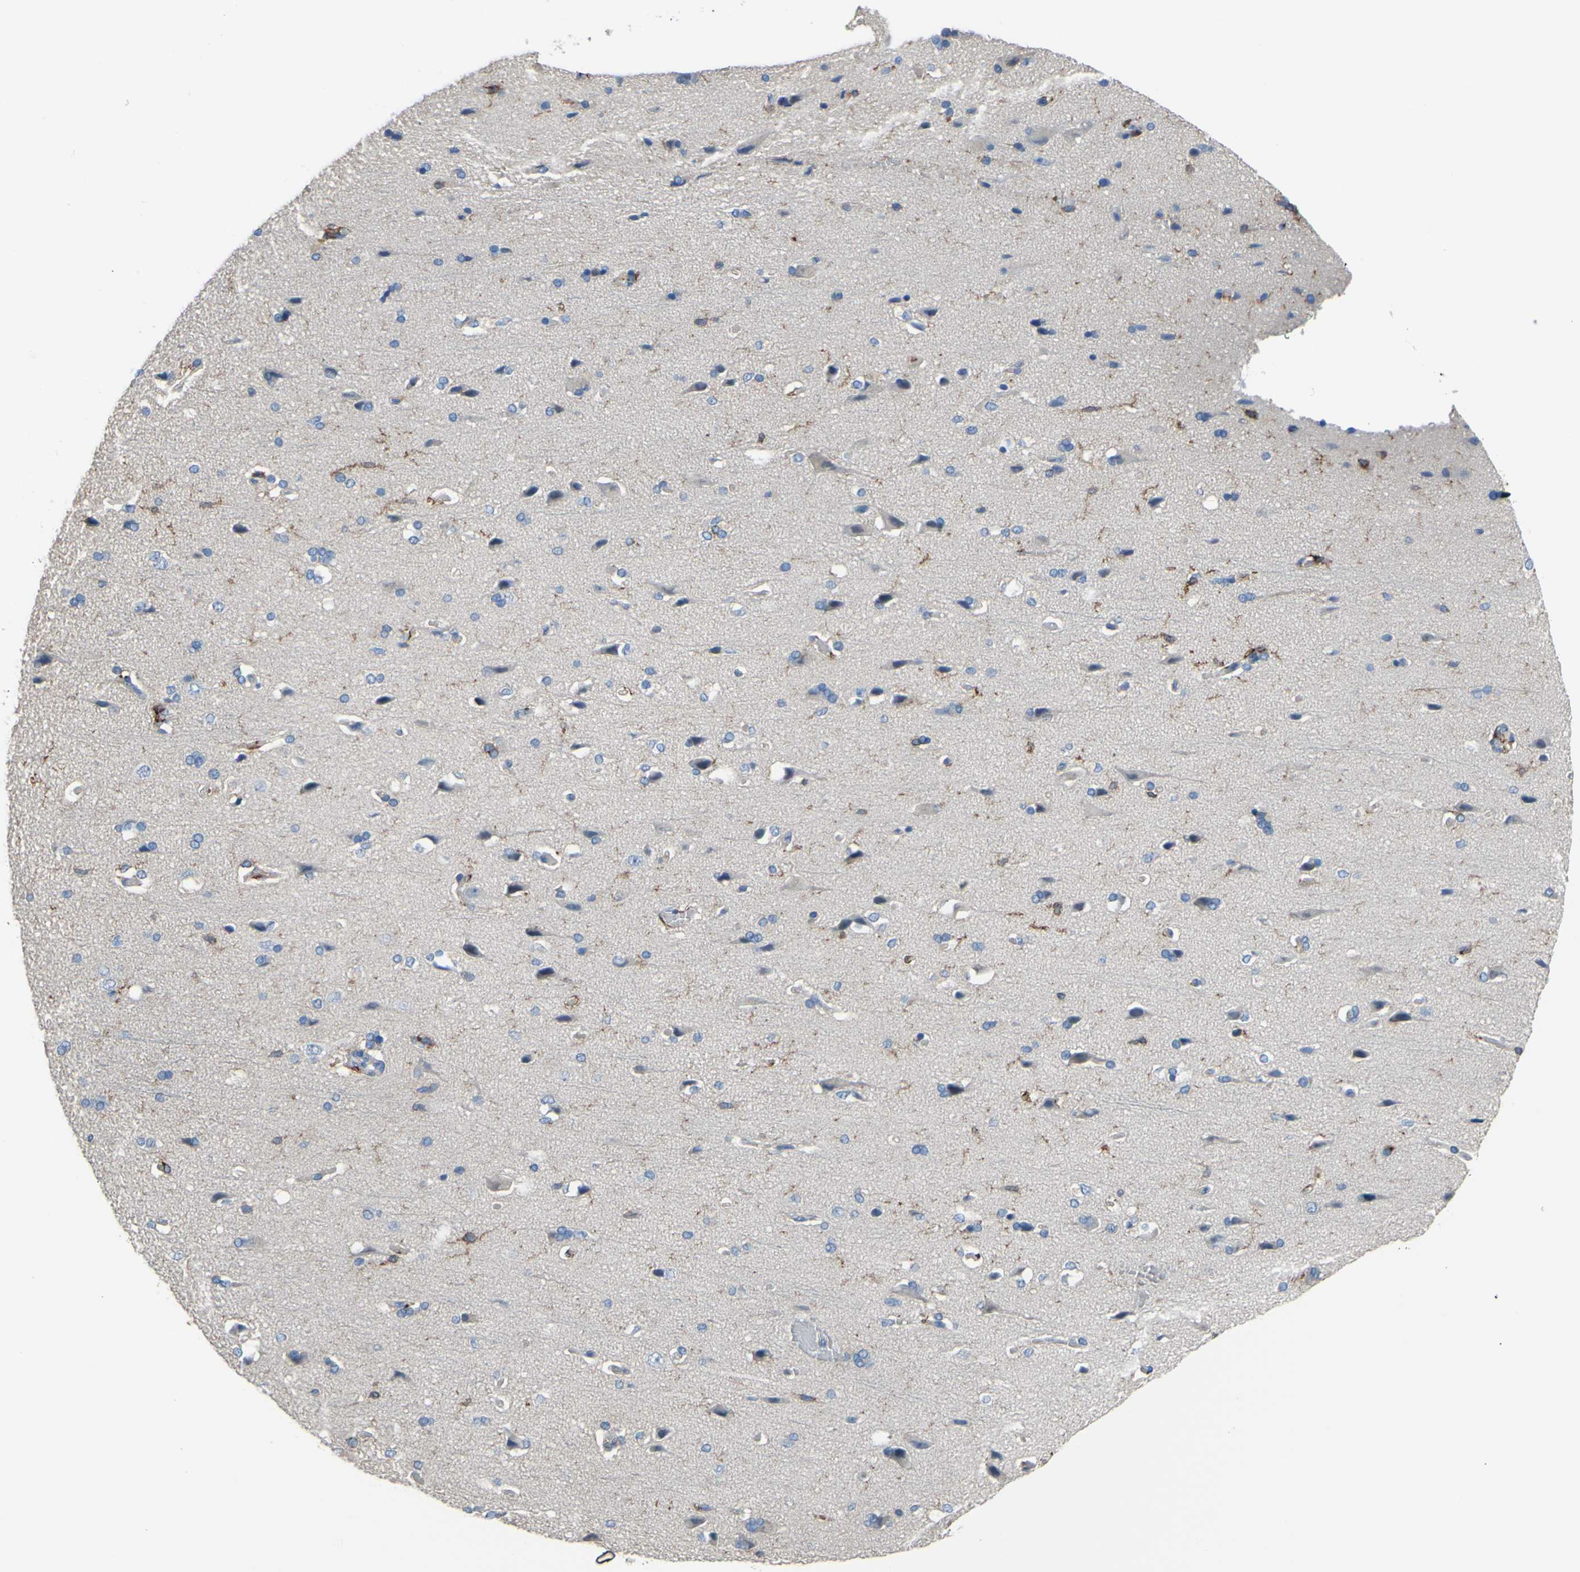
{"staining": {"intensity": "negative", "quantity": "none", "location": "none"}, "tissue": "cerebral cortex", "cell_type": "Endothelial cells", "image_type": "normal", "snomed": [{"axis": "morphology", "description": "Normal tissue, NOS"}, {"axis": "topography", "description": "Cerebral cortex"}], "caption": "Human cerebral cortex stained for a protein using immunohistochemistry (IHC) reveals no staining in endothelial cells.", "gene": "FCGR2A", "patient": {"sex": "male", "age": 62}}